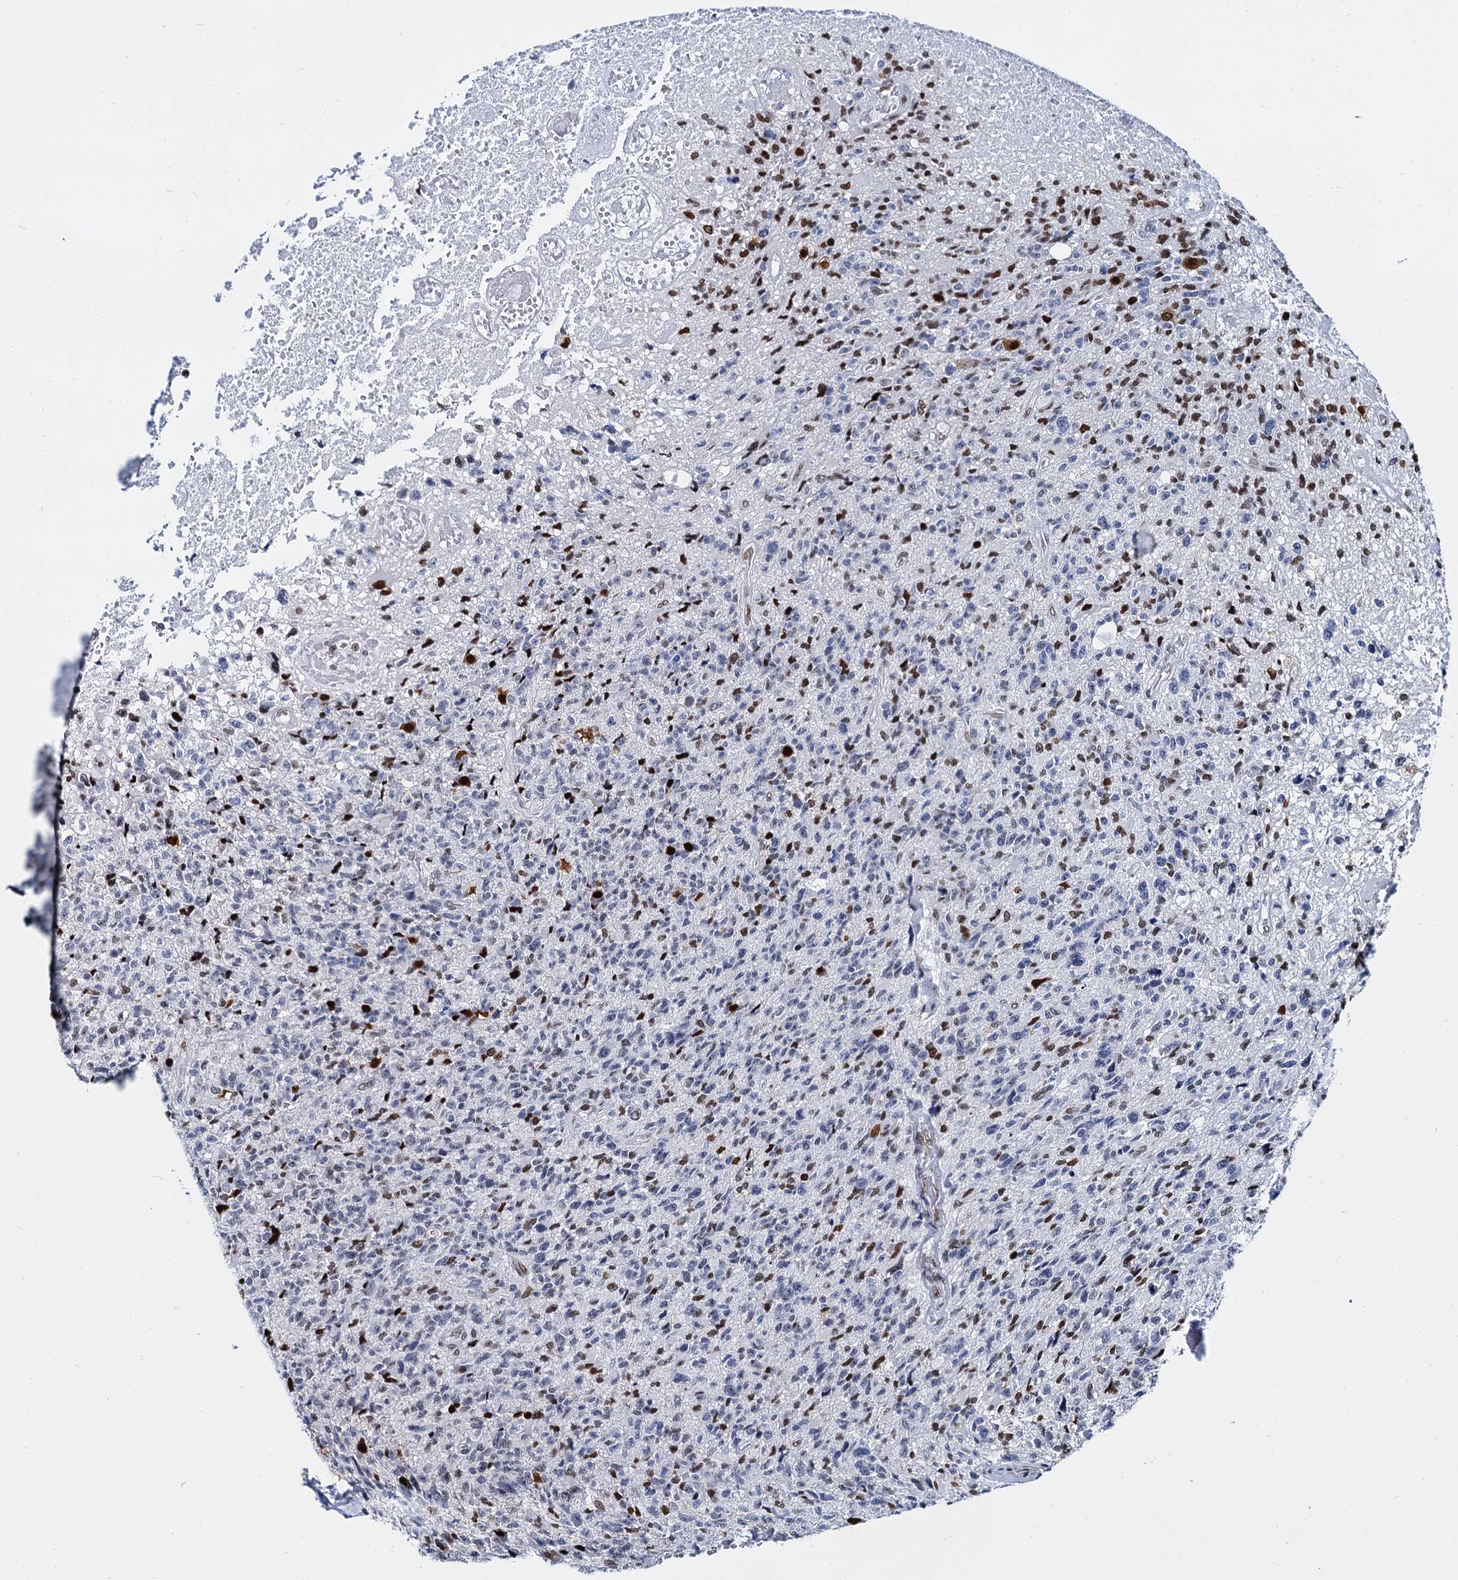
{"staining": {"intensity": "strong", "quantity": "<25%", "location": "nuclear"}, "tissue": "glioma", "cell_type": "Tumor cells", "image_type": "cancer", "snomed": [{"axis": "morphology", "description": "Glioma, malignant, High grade"}, {"axis": "topography", "description": "Brain"}], "caption": "The immunohistochemical stain shows strong nuclear expression in tumor cells of high-grade glioma (malignant) tissue.", "gene": "CMAS", "patient": {"sex": "male", "age": 76}}